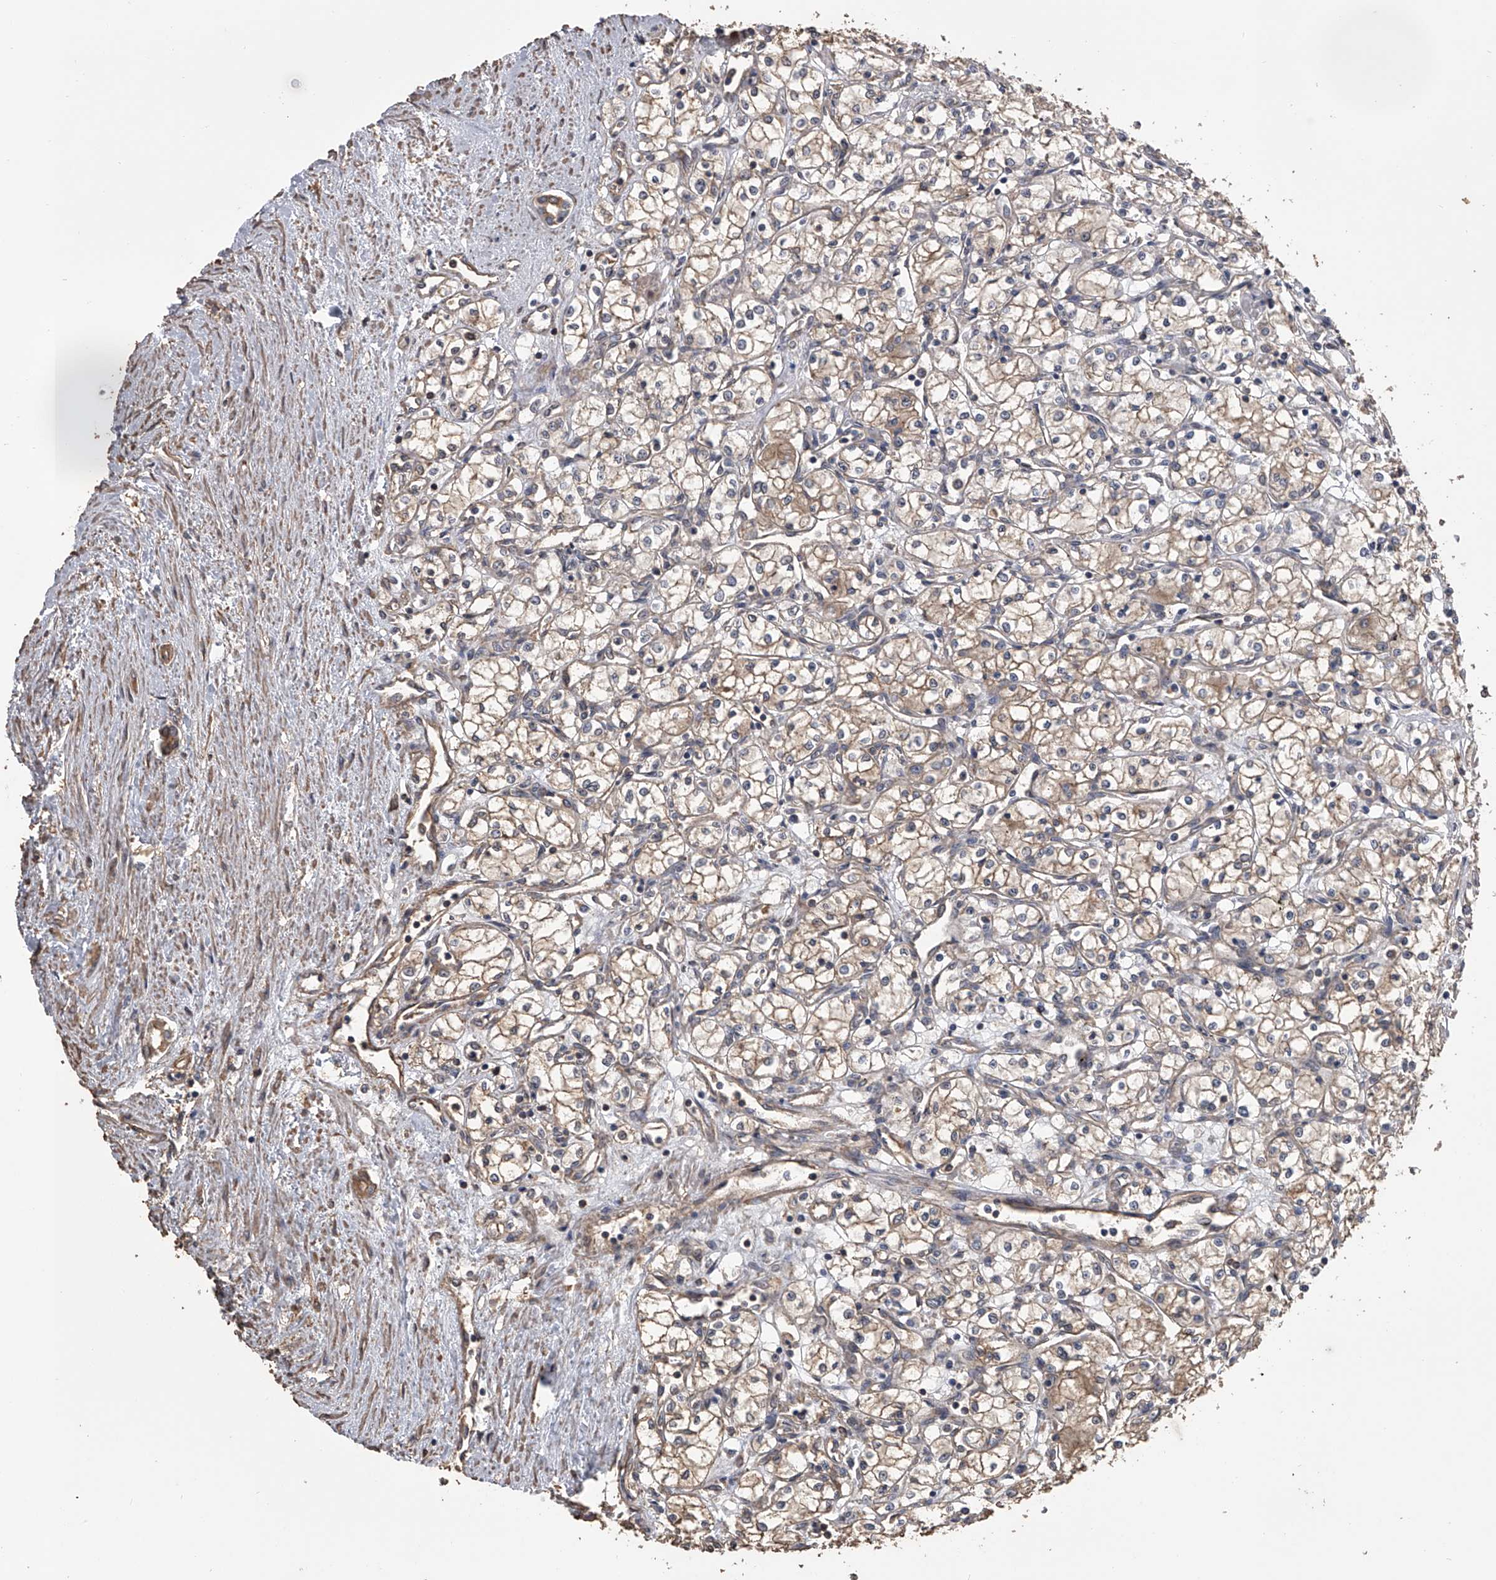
{"staining": {"intensity": "weak", "quantity": ">75%", "location": "cytoplasmic/membranous"}, "tissue": "renal cancer", "cell_type": "Tumor cells", "image_type": "cancer", "snomed": [{"axis": "morphology", "description": "Adenocarcinoma, NOS"}, {"axis": "topography", "description": "Kidney"}], "caption": "Immunohistochemical staining of human renal cancer exhibits weak cytoplasmic/membranous protein staining in approximately >75% of tumor cells.", "gene": "ZNF343", "patient": {"sex": "male", "age": 59}}